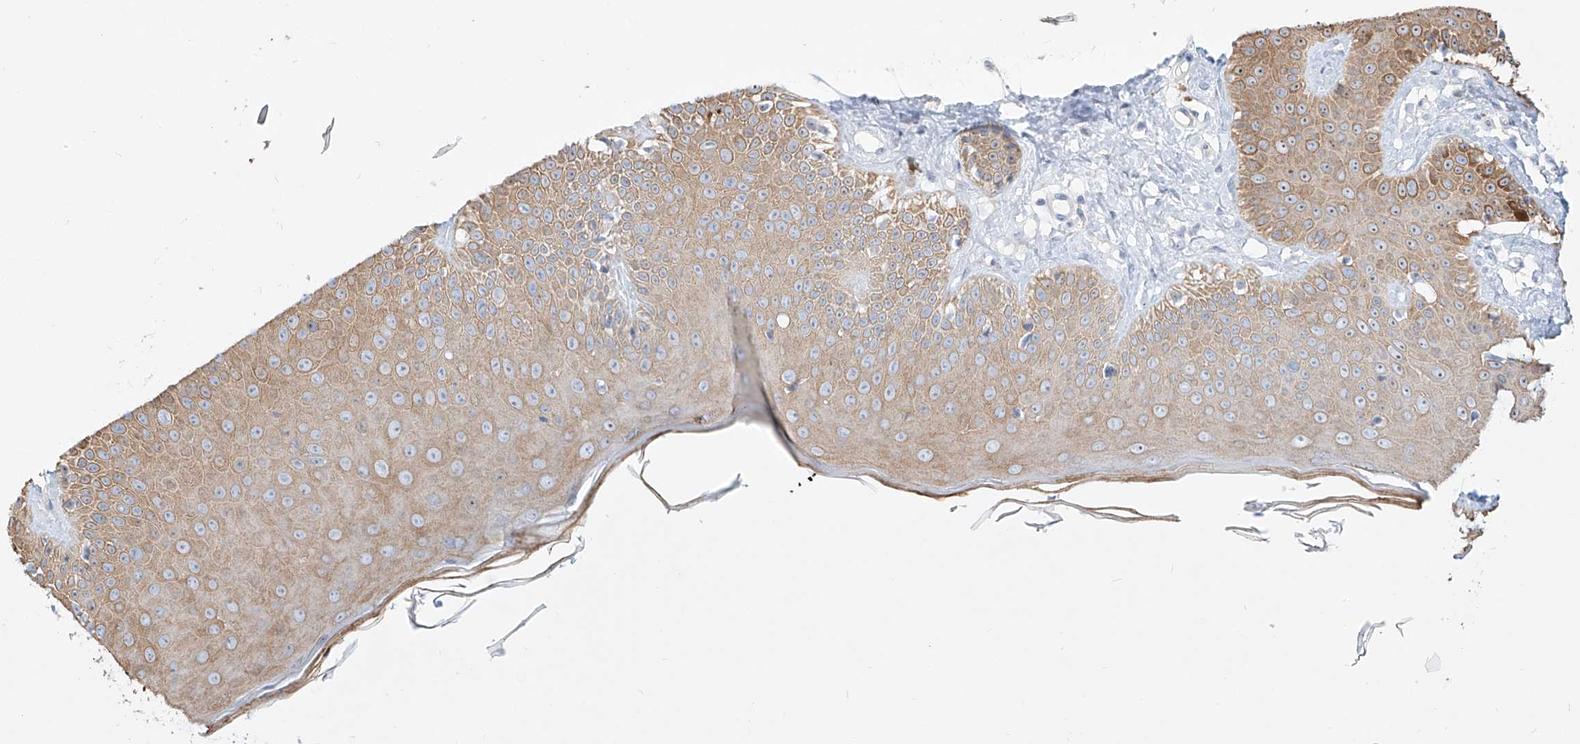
{"staining": {"intensity": "negative", "quantity": "none", "location": "none"}, "tissue": "skin", "cell_type": "Fibroblasts", "image_type": "normal", "snomed": [{"axis": "morphology", "description": "Normal tissue, NOS"}, {"axis": "topography", "description": "Skin"}], "caption": "An image of skin stained for a protein displays no brown staining in fibroblasts.", "gene": "SNU13", "patient": {"sex": "male", "age": 52}}